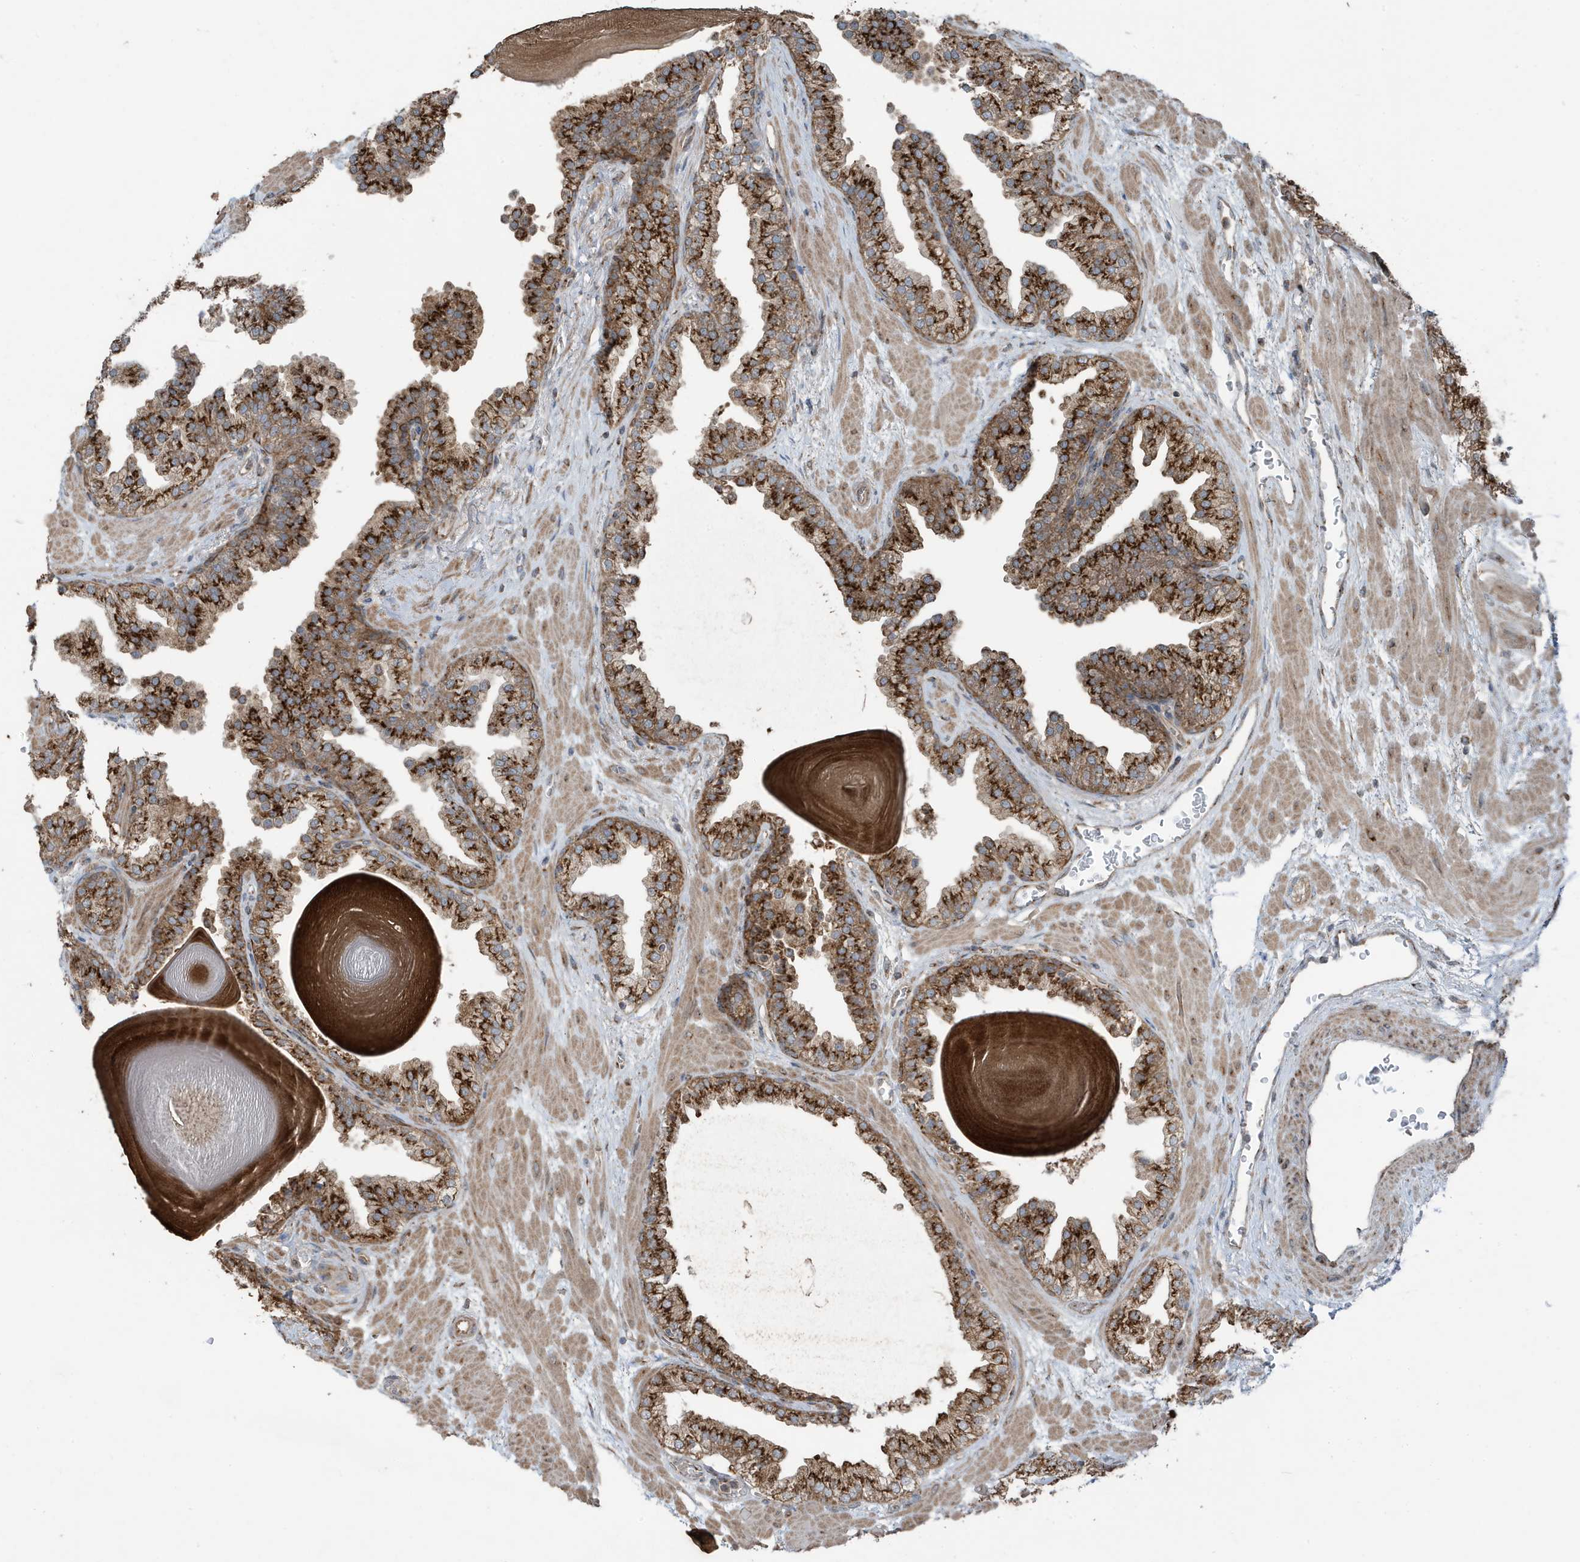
{"staining": {"intensity": "strong", "quantity": ">75%", "location": "cytoplasmic/membranous"}, "tissue": "prostate", "cell_type": "Glandular cells", "image_type": "normal", "snomed": [{"axis": "morphology", "description": "Normal tissue, NOS"}, {"axis": "topography", "description": "Prostate"}], "caption": "Normal prostate shows strong cytoplasmic/membranous expression in about >75% of glandular cells The protein of interest is shown in brown color, while the nuclei are stained blue..", "gene": "GOLGA4", "patient": {"sex": "male", "age": 48}}